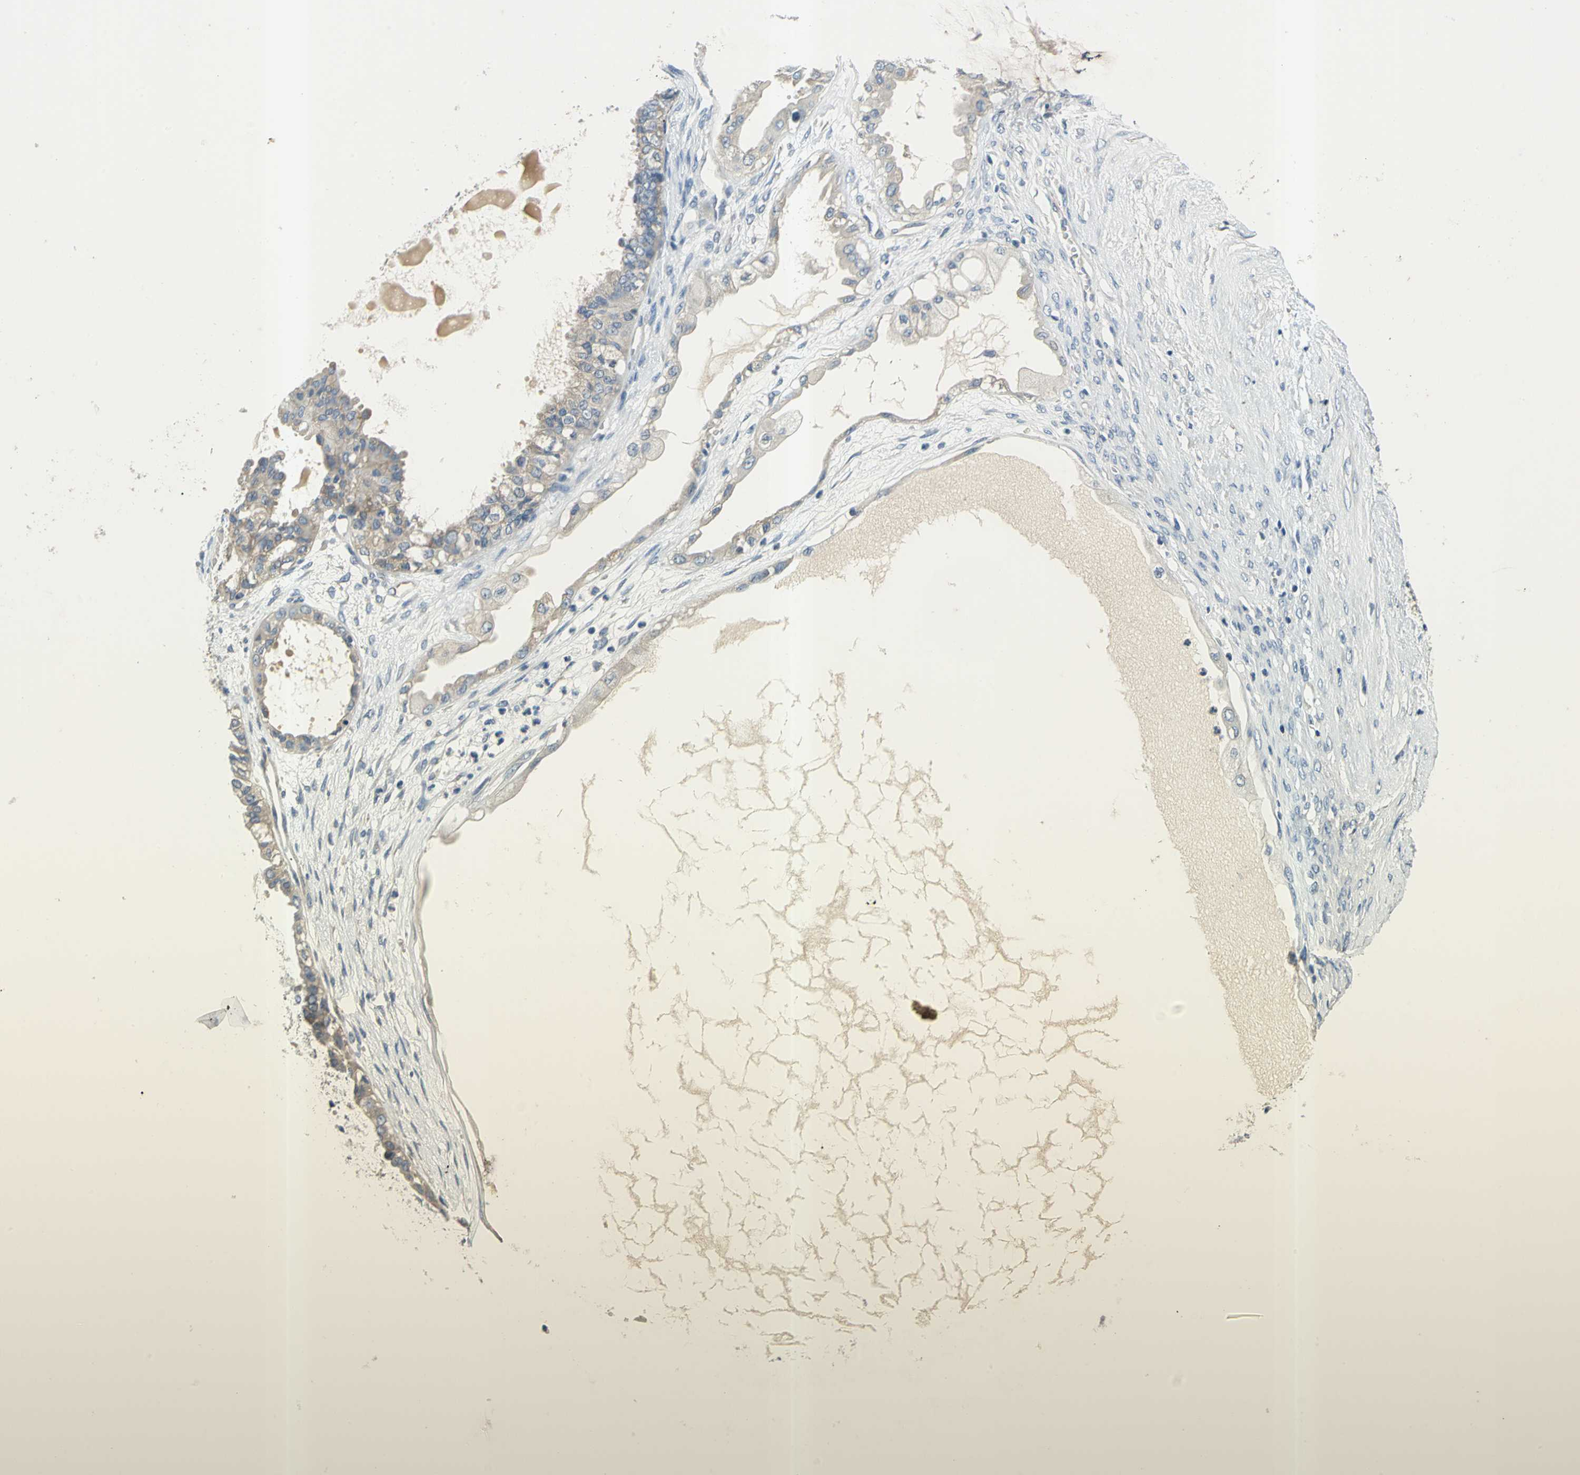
{"staining": {"intensity": "negative", "quantity": "none", "location": "none"}, "tissue": "ovarian cancer", "cell_type": "Tumor cells", "image_type": "cancer", "snomed": [{"axis": "morphology", "description": "Carcinoma, NOS"}, {"axis": "morphology", "description": "Carcinoma, endometroid"}, {"axis": "topography", "description": "Ovary"}], "caption": "Immunohistochemical staining of ovarian cancer shows no significant positivity in tumor cells.", "gene": "SLC16A7", "patient": {"sex": "female", "age": 50}}